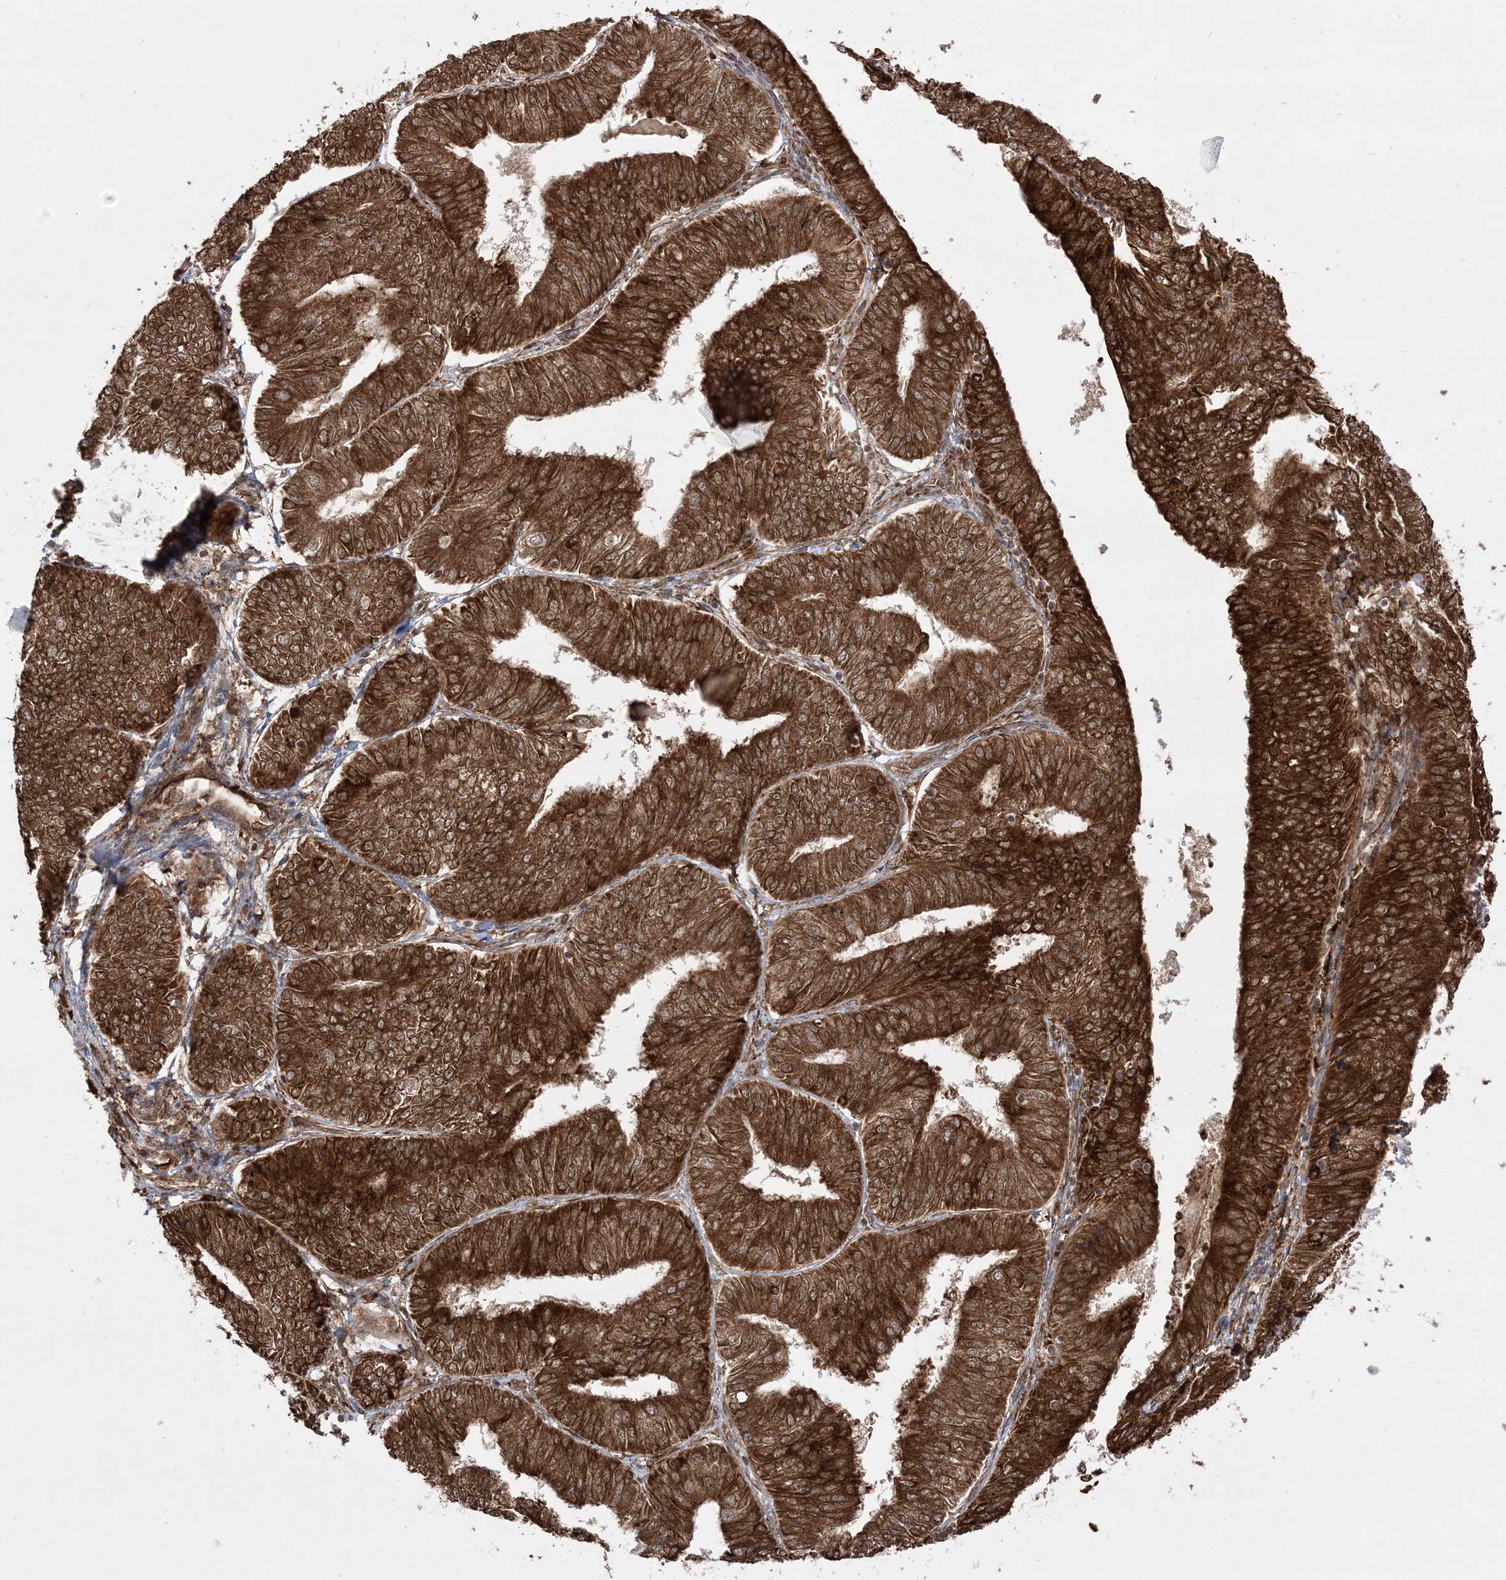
{"staining": {"intensity": "strong", "quantity": ">75%", "location": "cytoplasmic/membranous,nuclear"}, "tissue": "endometrial cancer", "cell_type": "Tumor cells", "image_type": "cancer", "snomed": [{"axis": "morphology", "description": "Adenocarcinoma, NOS"}, {"axis": "topography", "description": "Endometrium"}], "caption": "An immunohistochemistry micrograph of neoplastic tissue is shown. Protein staining in brown labels strong cytoplasmic/membranous and nuclear positivity in adenocarcinoma (endometrial) within tumor cells.", "gene": "EPC2", "patient": {"sex": "female", "age": 58}}